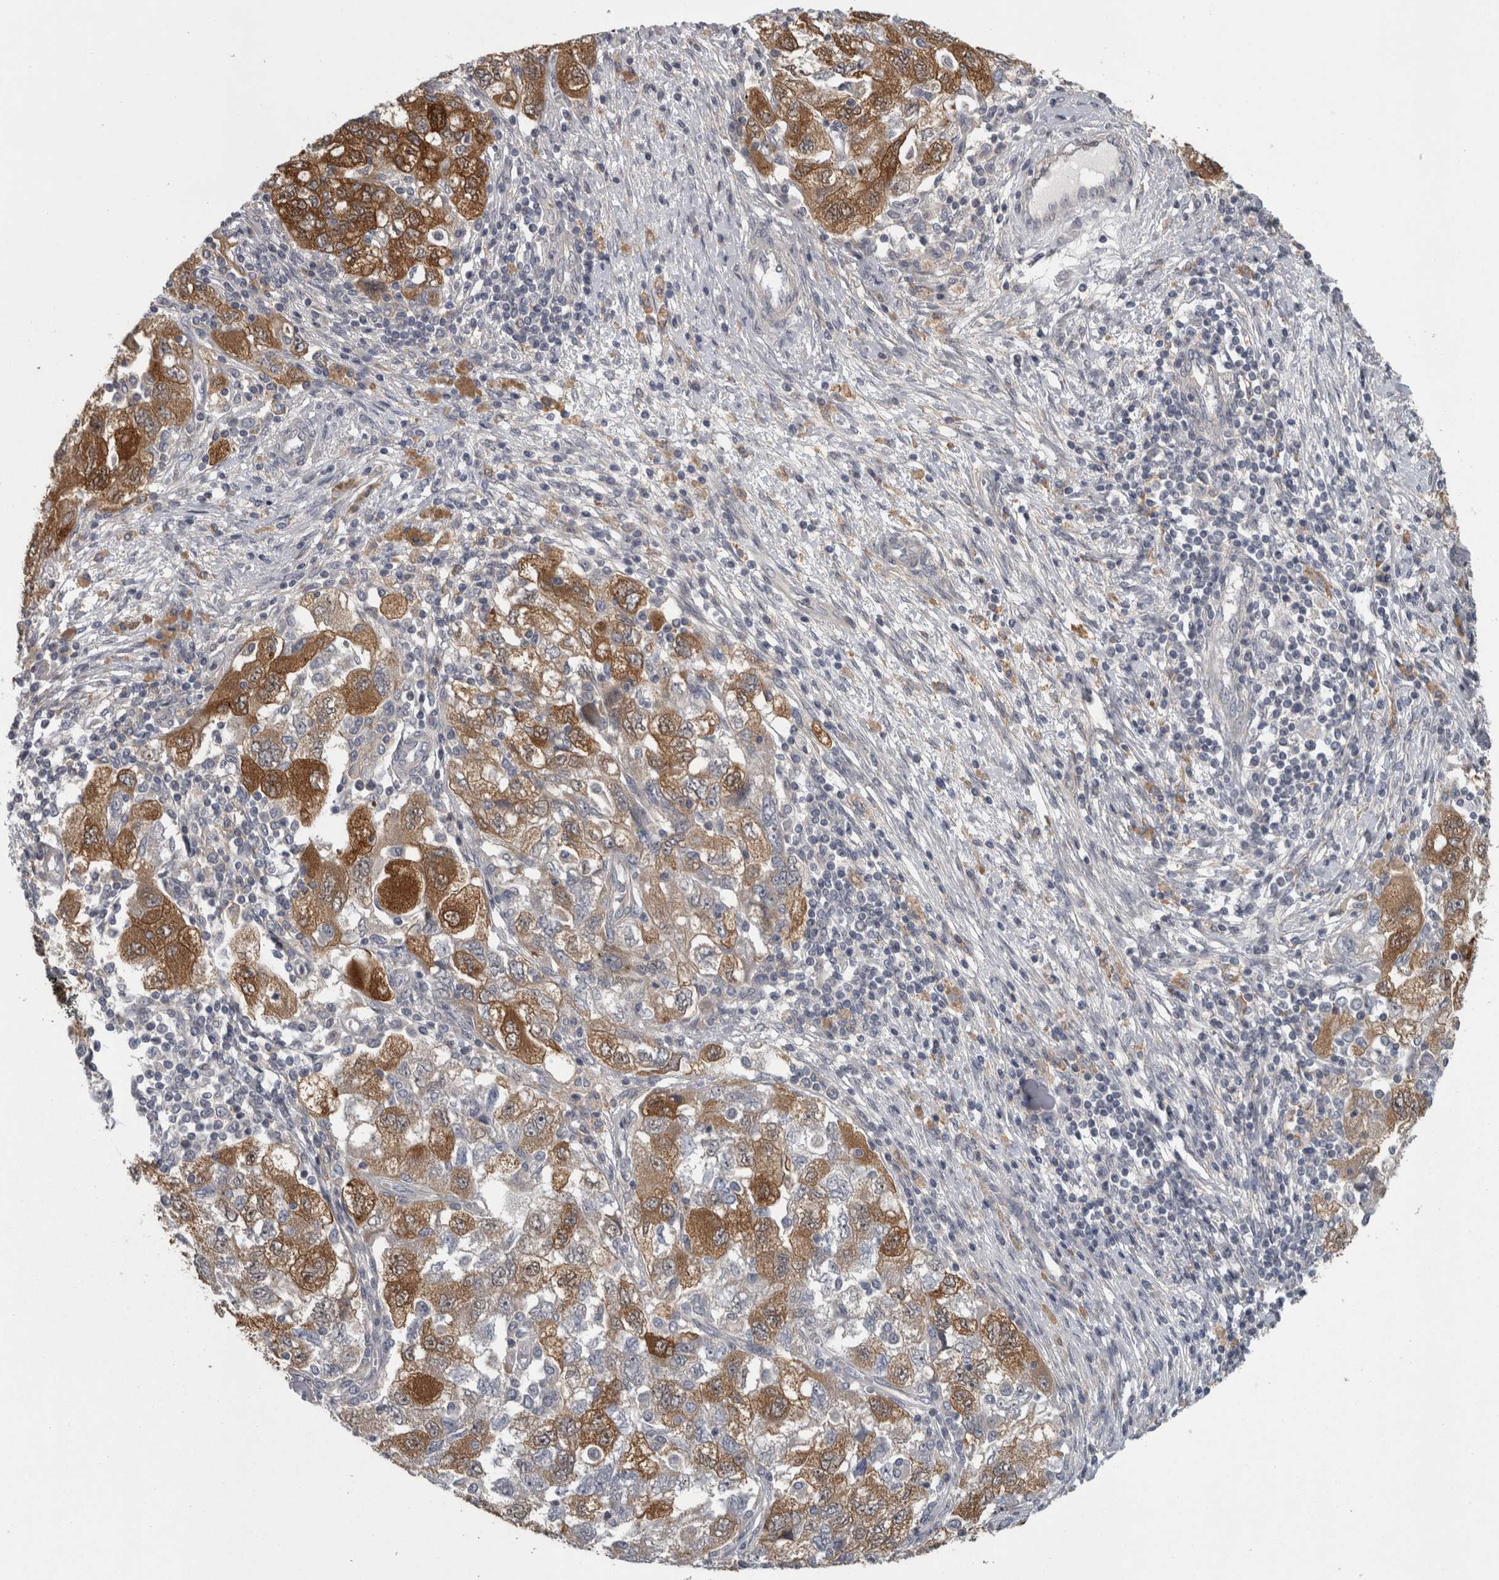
{"staining": {"intensity": "strong", "quantity": ">75%", "location": "cytoplasmic/membranous"}, "tissue": "ovarian cancer", "cell_type": "Tumor cells", "image_type": "cancer", "snomed": [{"axis": "morphology", "description": "Carcinoma, NOS"}, {"axis": "morphology", "description": "Cystadenocarcinoma, serous, NOS"}, {"axis": "topography", "description": "Ovary"}], "caption": "Protein staining of ovarian cancer tissue reveals strong cytoplasmic/membranous positivity in about >75% of tumor cells. The staining is performed using DAB (3,3'-diaminobenzidine) brown chromogen to label protein expression. The nuclei are counter-stained blue using hematoxylin.", "gene": "PRKCI", "patient": {"sex": "female", "age": 69}}